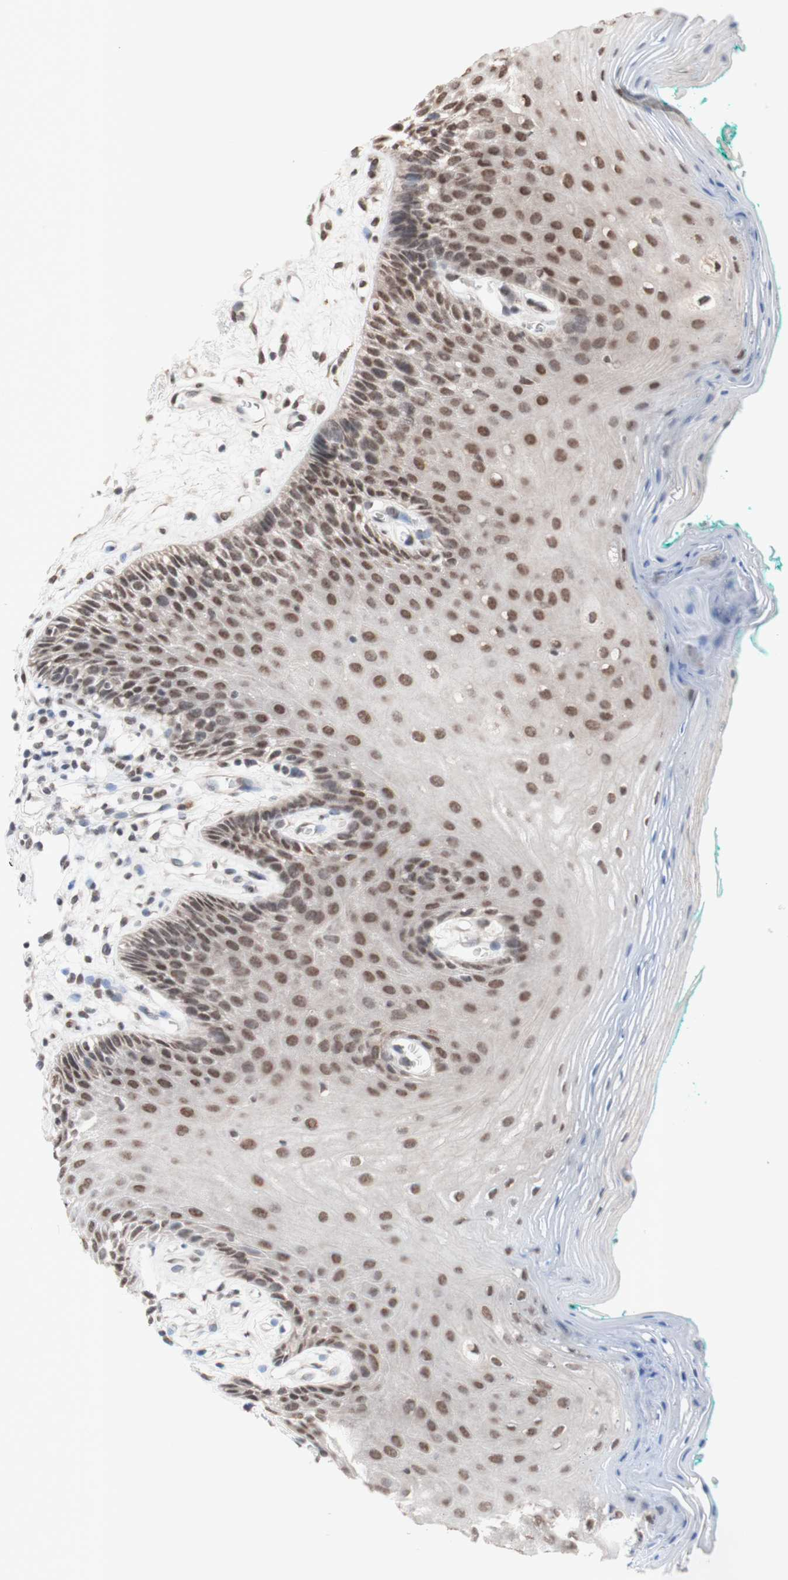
{"staining": {"intensity": "weak", "quantity": ">75%", "location": "nuclear"}, "tissue": "oral mucosa", "cell_type": "Squamous epithelial cells", "image_type": "normal", "snomed": [{"axis": "morphology", "description": "Normal tissue, NOS"}, {"axis": "topography", "description": "Skeletal muscle"}, {"axis": "topography", "description": "Oral tissue"}, {"axis": "topography", "description": "Peripheral nerve tissue"}], "caption": "DAB immunohistochemical staining of benign oral mucosa shows weak nuclear protein expression in about >75% of squamous epithelial cells.", "gene": "SFPQ", "patient": {"sex": "female", "age": 84}}